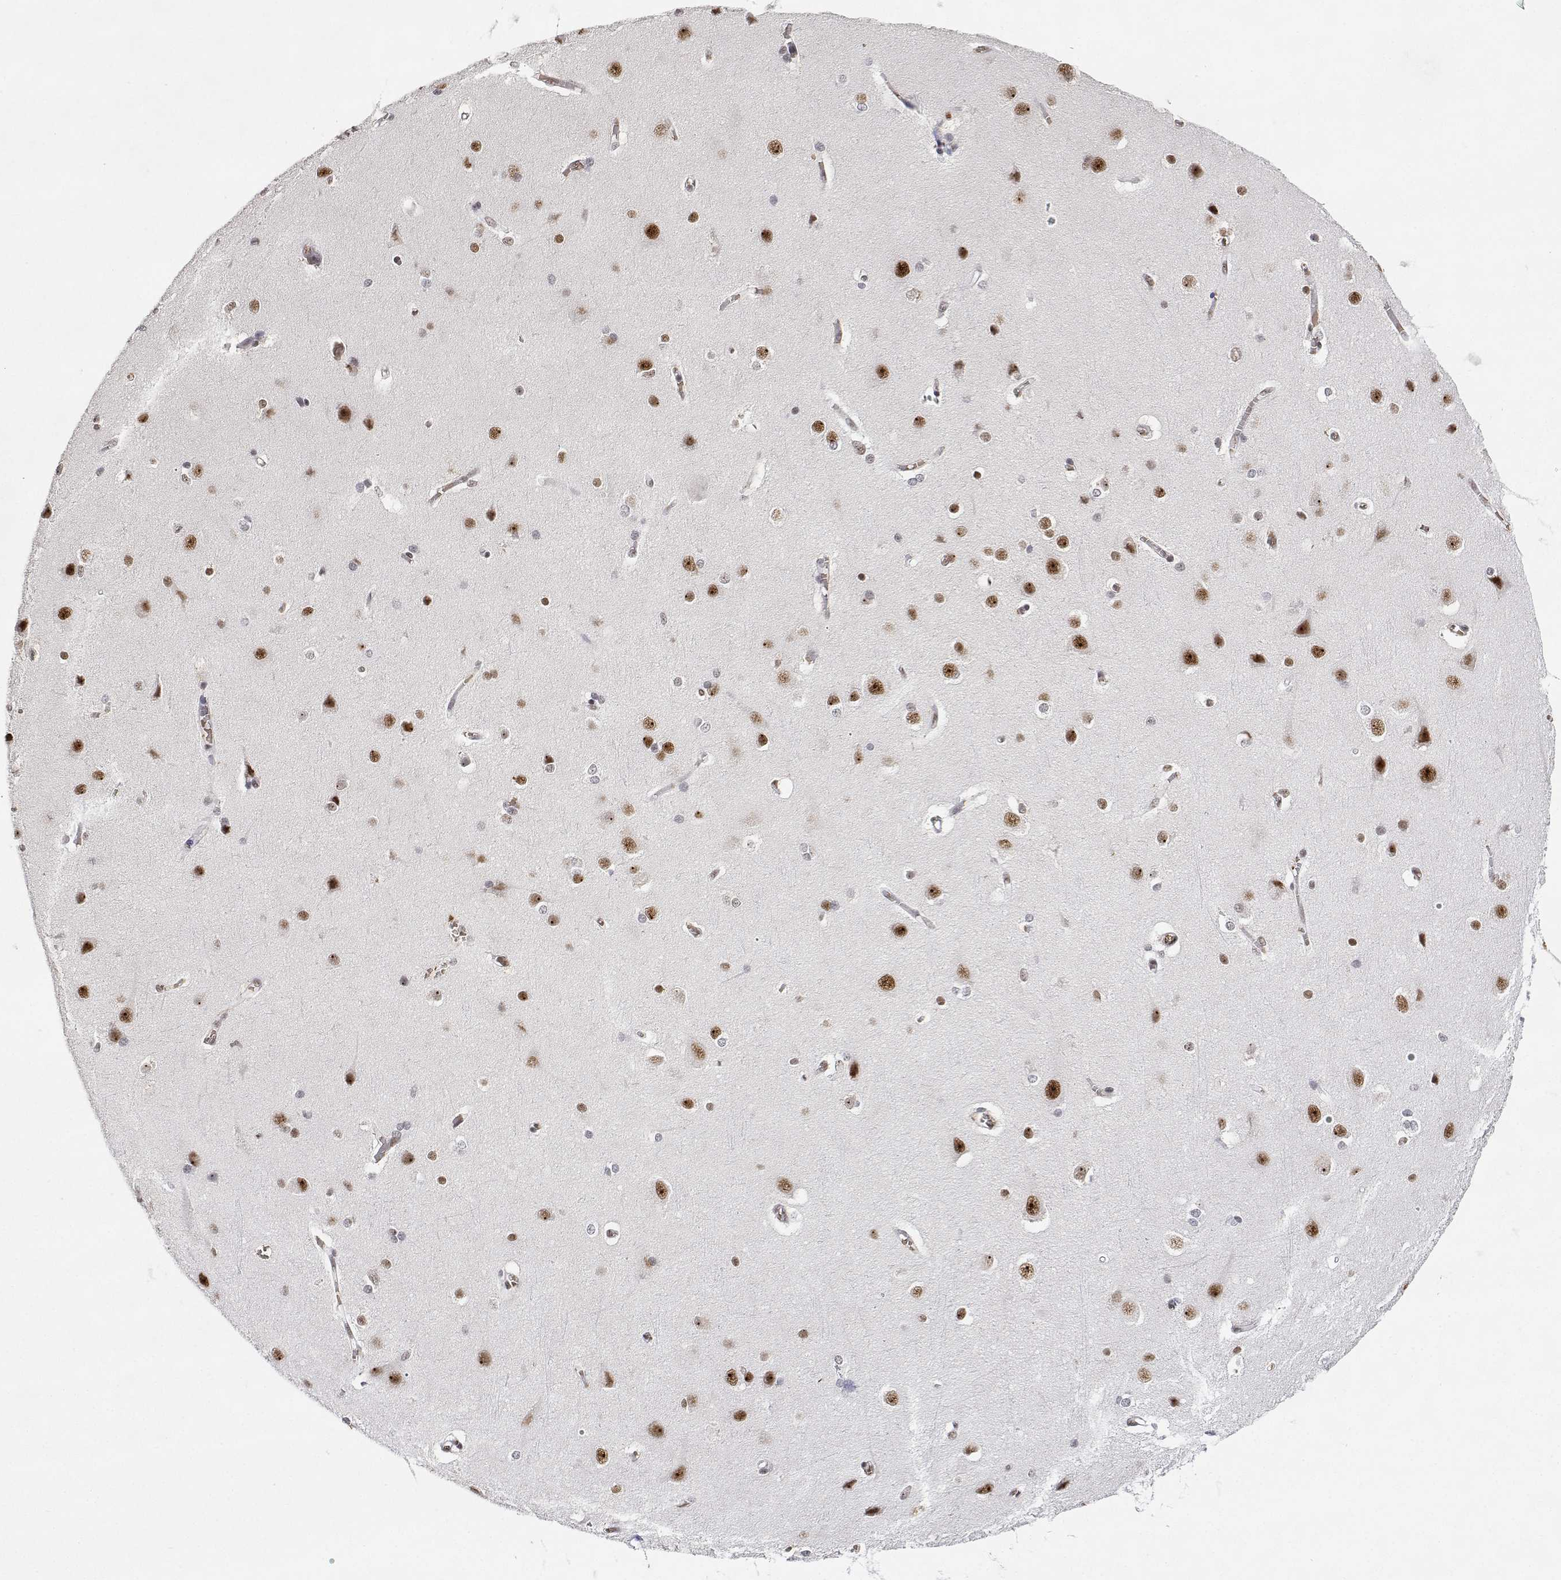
{"staining": {"intensity": "moderate", "quantity": "<25%", "location": "nuclear"}, "tissue": "cerebral cortex", "cell_type": "Endothelial cells", "image_type": "normal", "snomed": [{"axis": "morphology", "description": "Normal tissue, NOS"}, {"axis": "topography", "description": "Cerebral cortex"}], "caption": "Moderate nuclear protein positivity is appreciated in approximately <25% of endothelial cells in cerebral cortex.", "gene": "ADAR", "patient": {"sex": "male", "age": 37}}